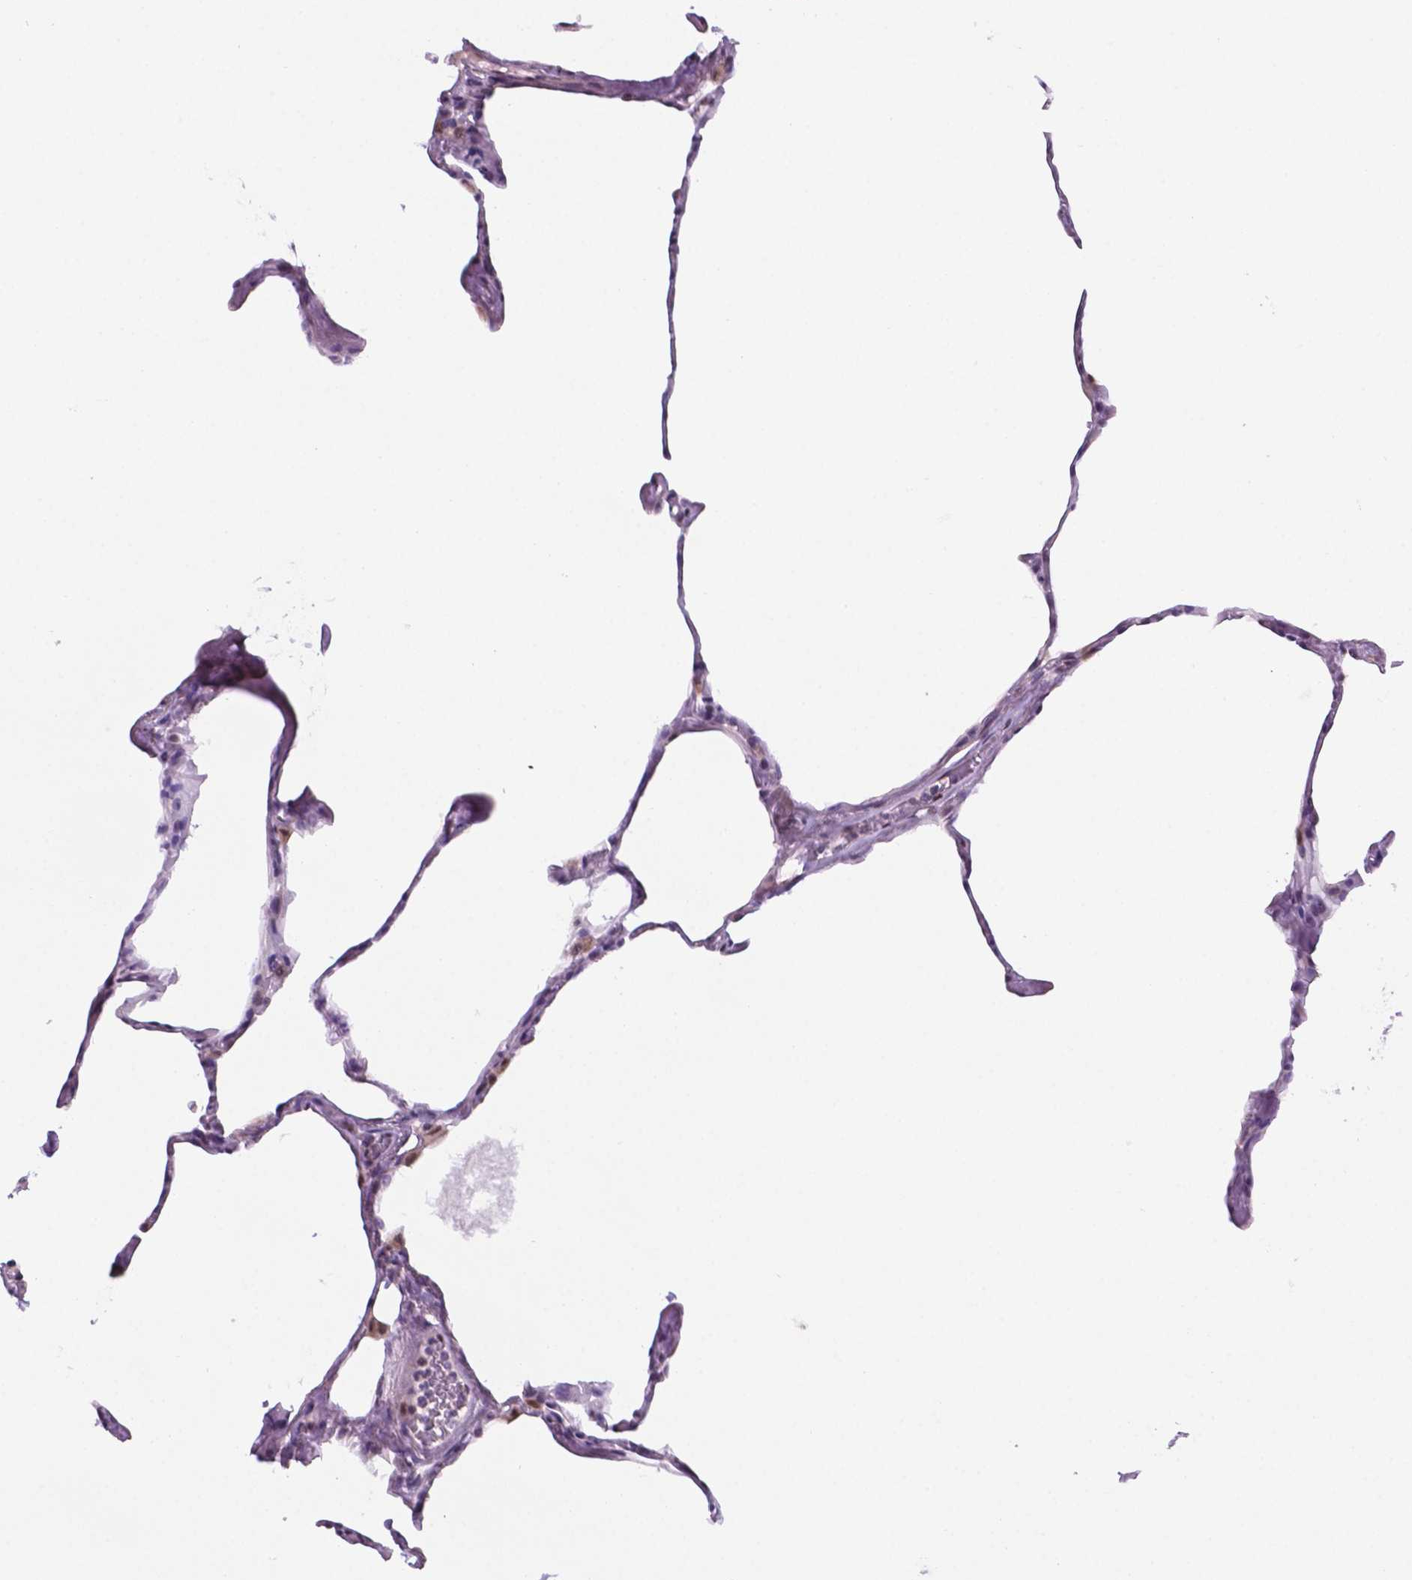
{"staining": {"intensity": "negative", "quantity": "none", "location": "none"}, "tissue": "lung", "cell_type": "Alveolar cells", "image_type": "normal", "snomed": [{"axis": "morphology", "description": "Normal tissue, NOS"}, {"axis": "topography", "description": "Lung"}], "caption": "Alveolar cells show no significant protein expression in benign lung. (Stains: DAB (3,3'-diaminobenzidine) immunohistochemistry with hematoxylin counter stain, Microscopy: brightfield microscopy at high magnification).", "gene": "C18orf21", "patient": {"sex": "male", "age": 65}}